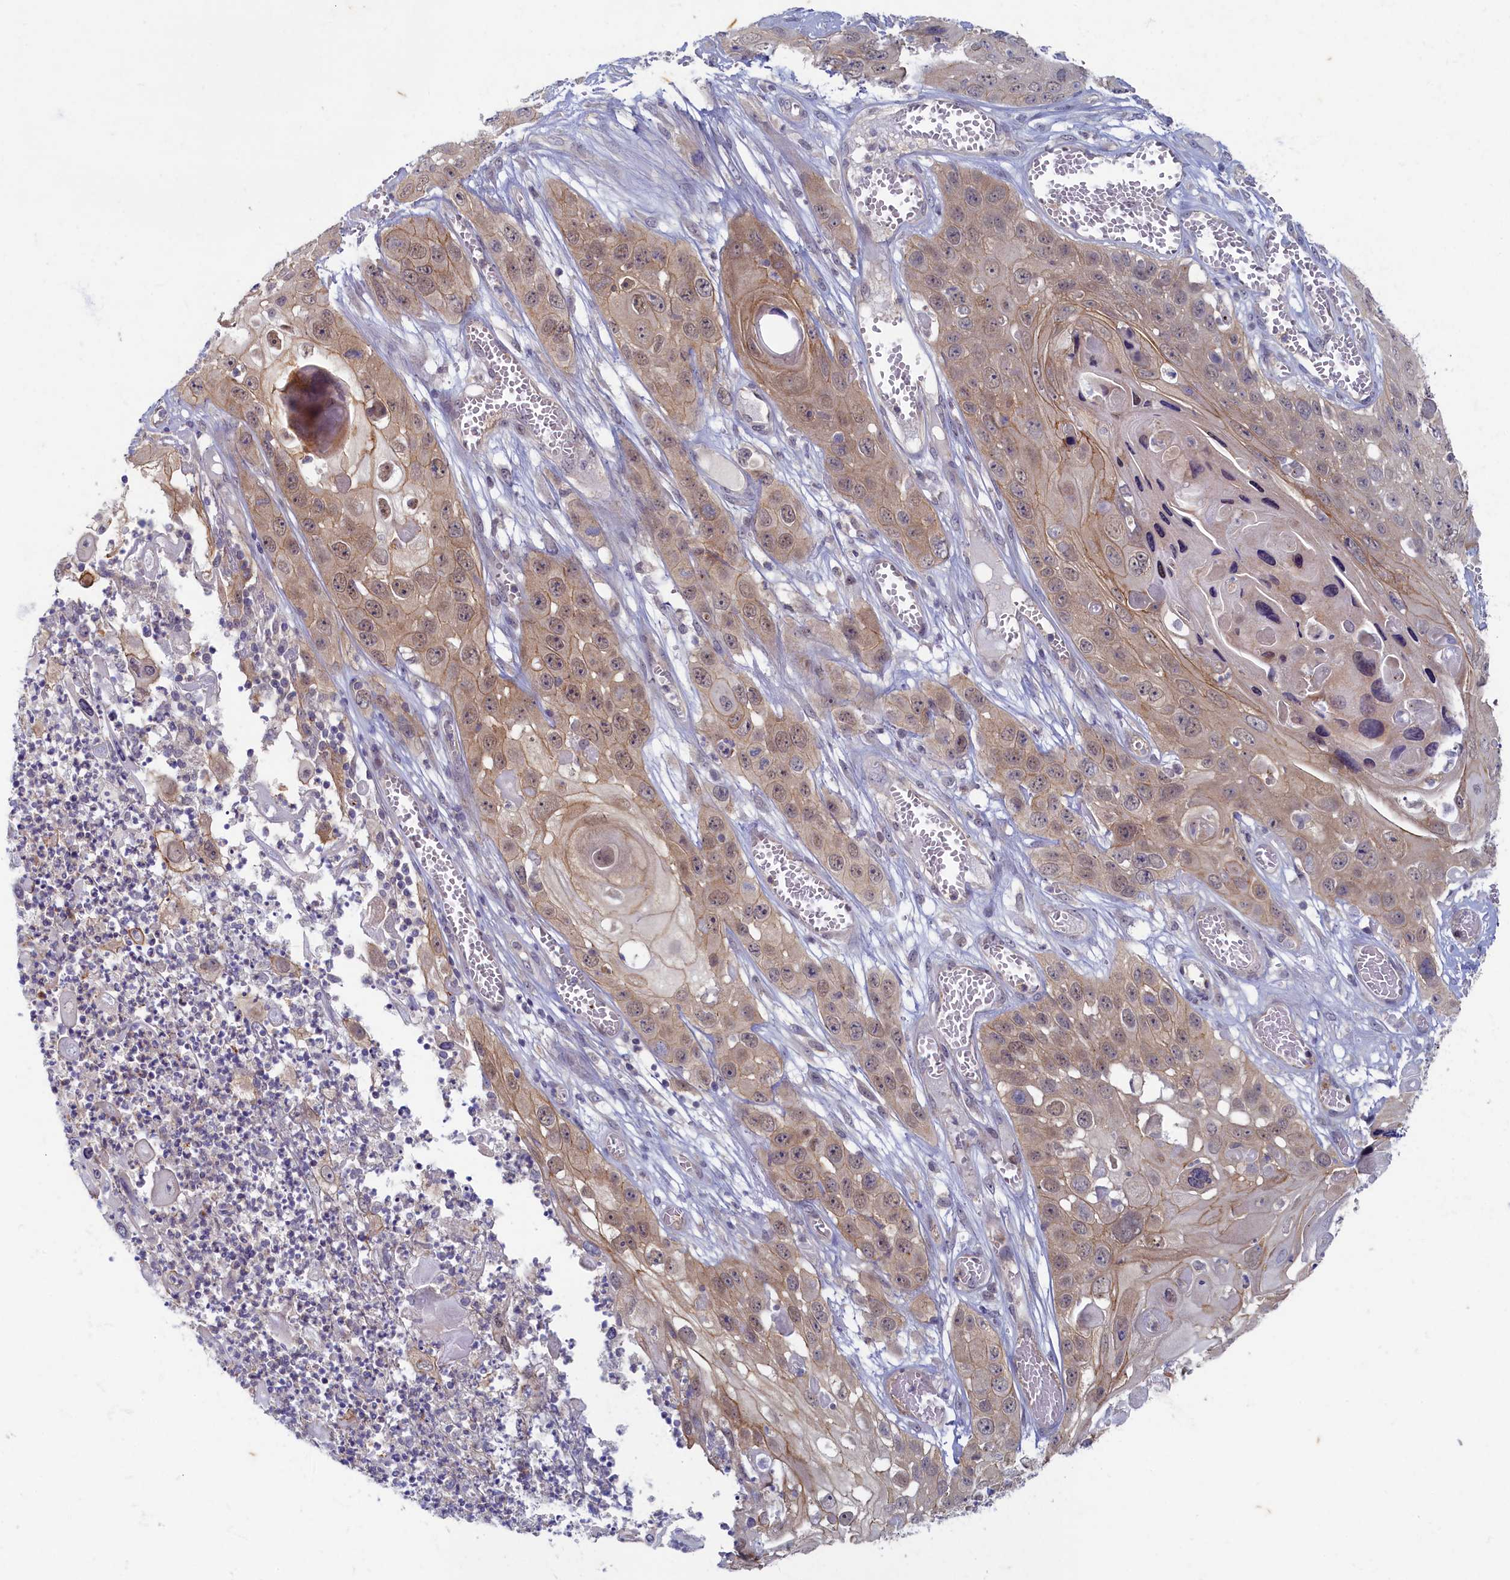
{"staining": {"intensity": "weak", "quantity": "25%-75%", "location": "cytoplasmic/membranous"}, "tissue": "skin cancer", "cell_type": "Tumor cells", "image_type": "cancer", "snomed": [{"axis": "morphology", "description": "Squamous cell carcinoma, NOS"}, {"axis": "topography", "description": "Skin"}], "caption": "Skin cancer (squamous cell carcinoma) stained with a protein marker demonstrates weak staining in tumor cells.", "gene": "WDR59", "patient": {"sex": "male", "age": 55}}